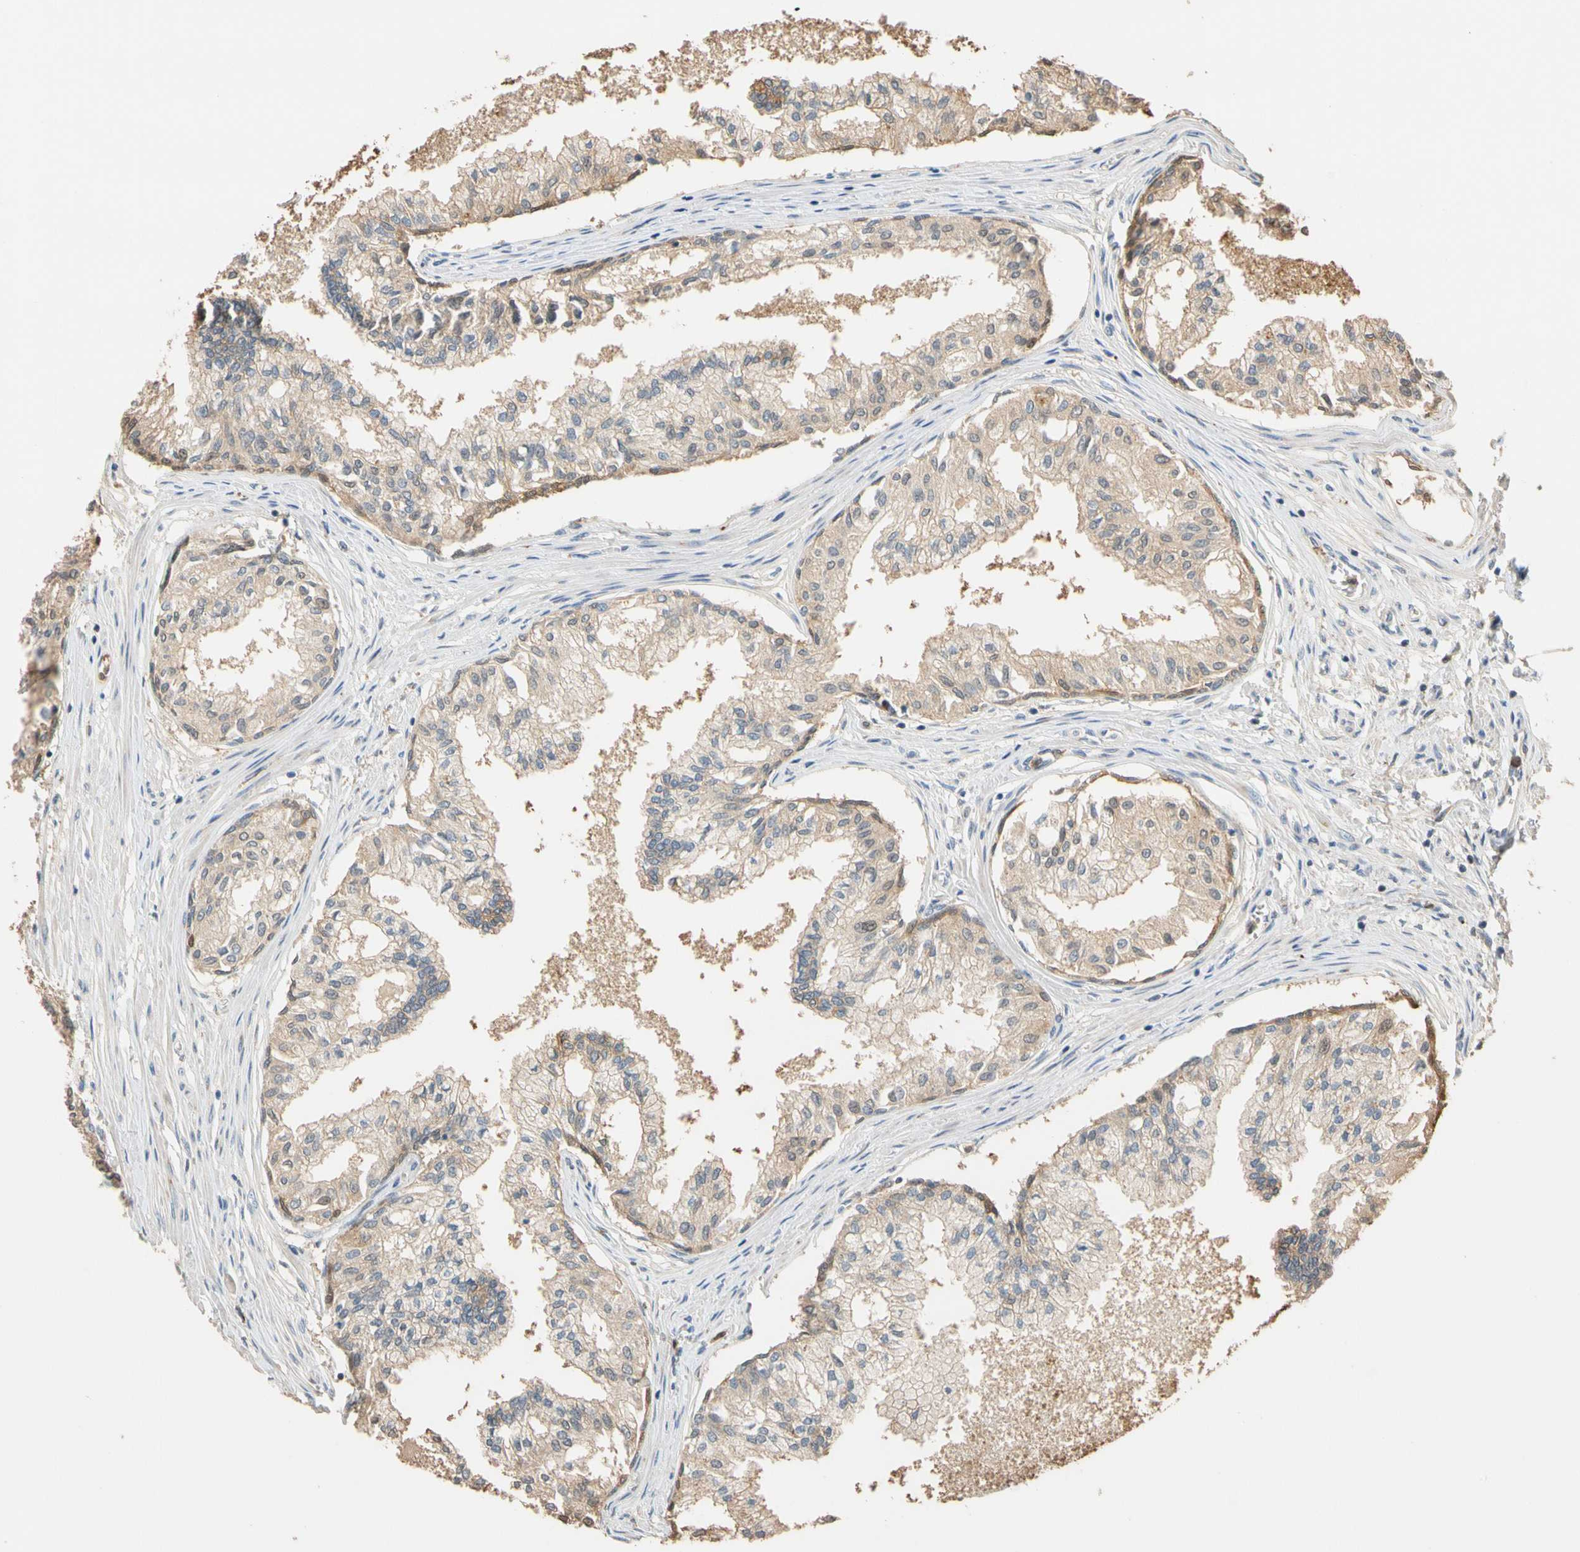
{"staining": {"intensity": "moderate", "quantity": ">75%", "location": "cytoplasmic/membranous"}, "tissue": "prostate", "cell_type": "Glandular cells", "image_type": "normal", "snomed": [{"axis": "morphology", "description": "Normal tissue, NOS"}, {"axis": "topography", "description": "Prostate"}, {"axis": "topography", "description": "Seminal veicle"}], "caption": "A medium amount of moderate cytoplasmic/membranous expression is present in approximately >75% of glandular cells in benign prostate. The protein is shown in brown color, while the nuclei are stained blue.", "gene": "GPSM2", "patient": {"sex": "male", "age": 60}}